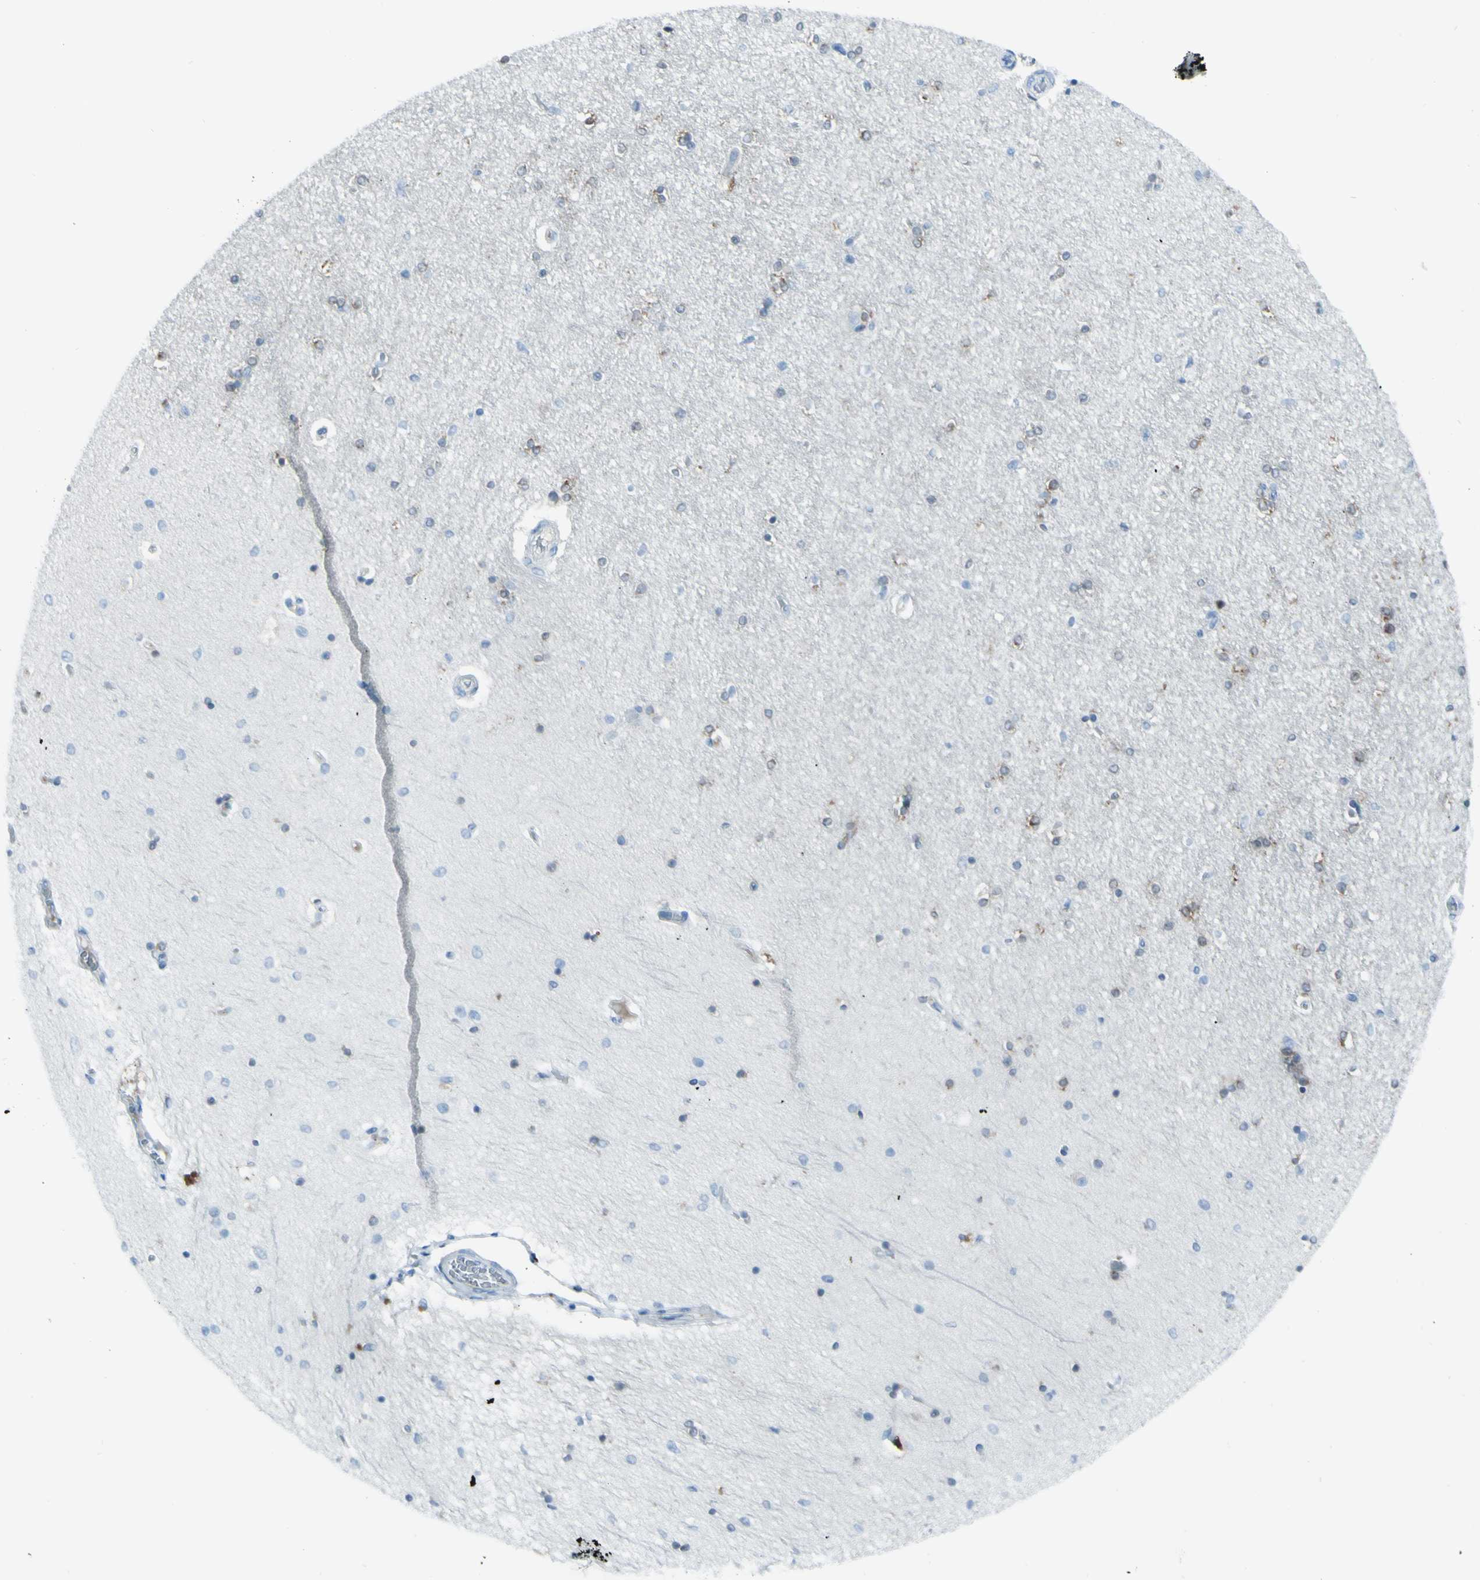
{"staining": {"intensity": "negative", "quantity": "none", "location": "none"}, "tissue": "hippocampus", "cell_type": "Glial cells", "image_type": "normal", "snomed": [{"axis": "morphology", "description": "Normal tissue, NOS"}, {"axis": "topography", "description": "Hippocampus"}], "caption": "There is no significant expression in glial cells of hippocampus. Brightfield microscopy of immunohistochemistry stained with DAB (brown) and hematoxylin (blue), captured at high magnification.", "gene": "AFP", "patient": {"sex": "female", "age": 54}}